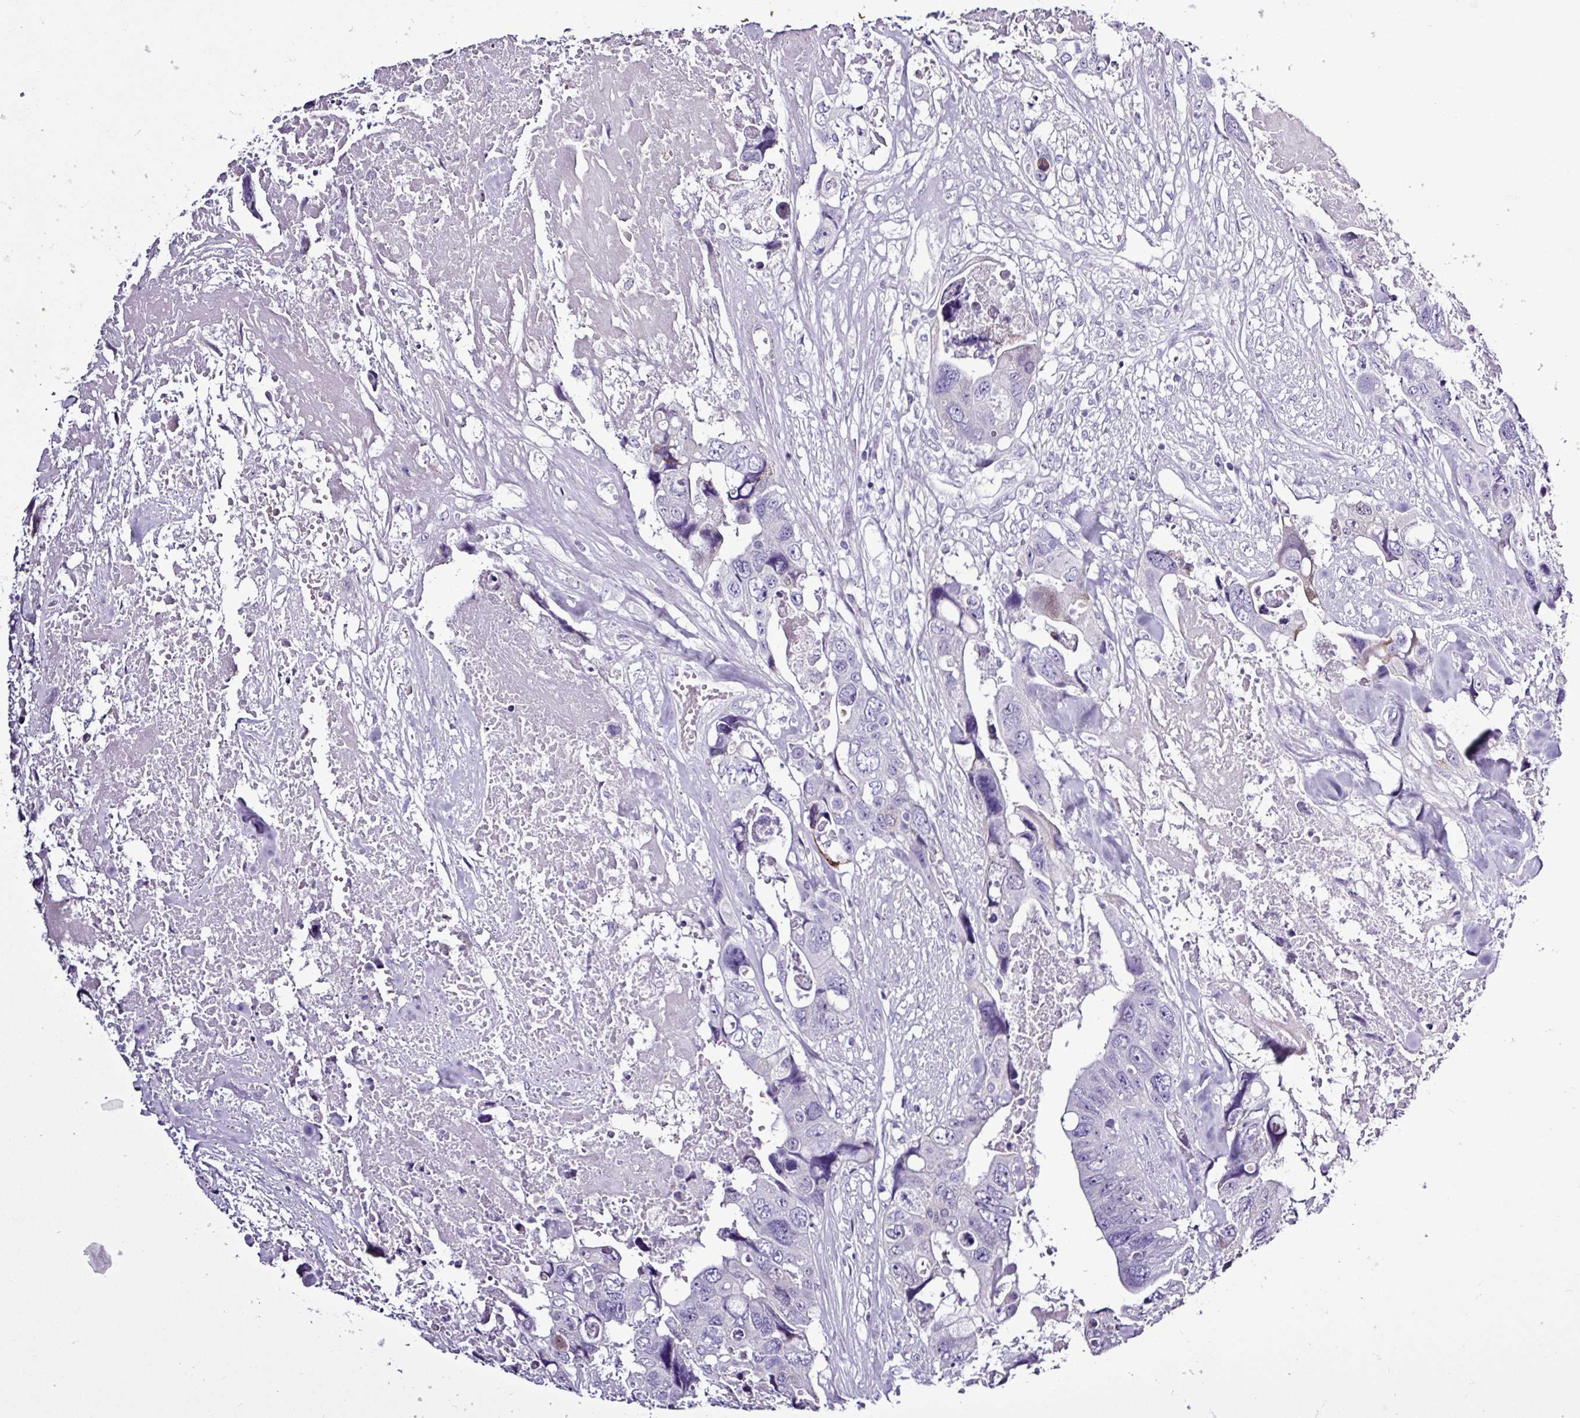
{"staining": {"intensity": "negative", "quantity": "none", "location": "none"}, "tissue": "colorectal cancer", "cell_type": "Tumor cells", "image_type": "cancer", "snomed": [{"axis": "morphology", "description": "Adenocarcinoma, NOS"}, {"axis": "topography", "description": "Rectum"}], "caption": "Human colorectal cancer stained for a protein using immunohistochemistry displays no staining in tumor cells.", "gene": "ALDH3A1", "patient": {"sex": "male", "age": 57}}